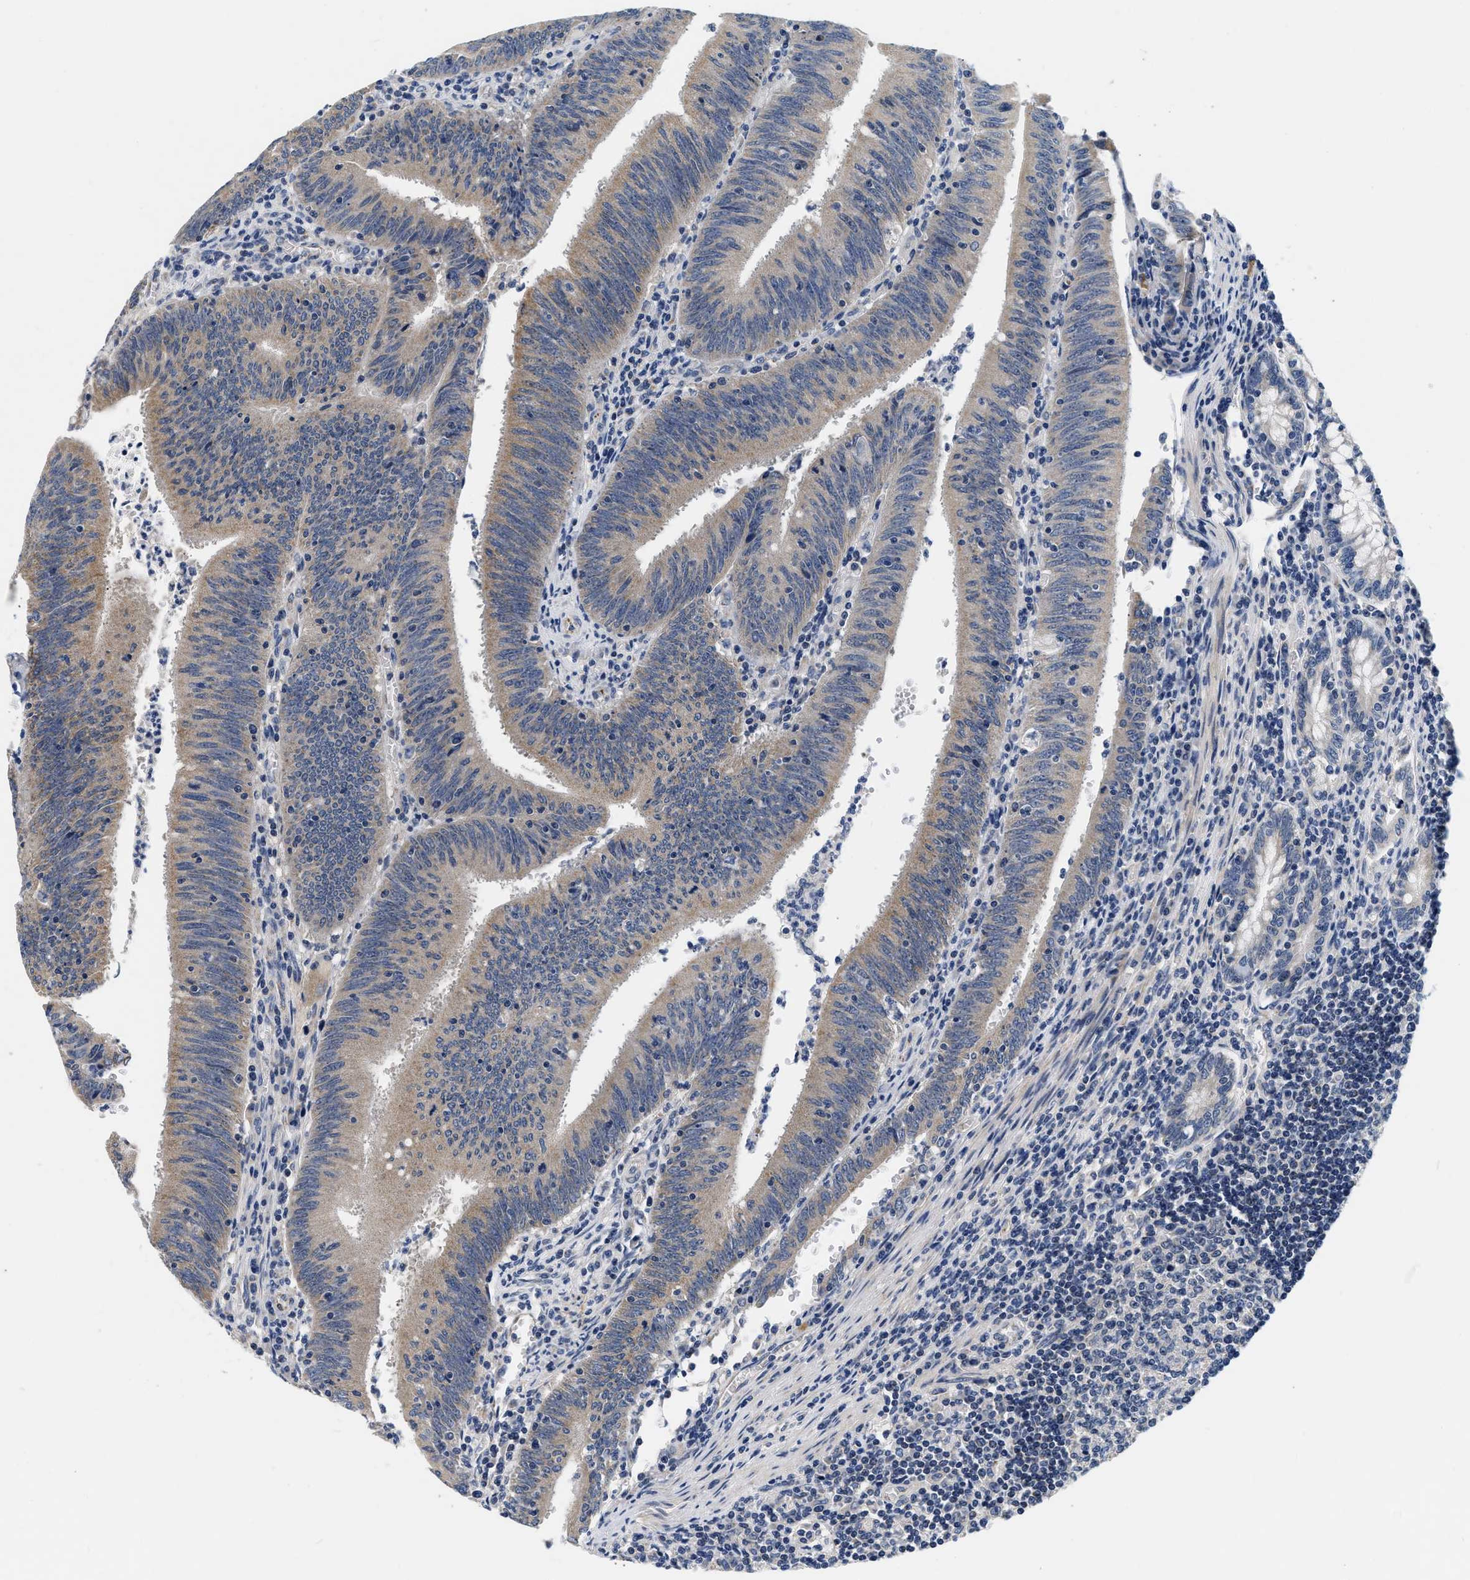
{"staining": {"intensity": "moderate", "quantity": ">75%", "location": "cytoplasmic/membranous"}, "tissue": "colorectal cancer", "cell_type": "Tumor cells", "image_type": "cancer", "snomed": [{"axis": "morphology", "description": "Normal tissue, NOS"}, {"axis": "morphology", "description": "Adenocarcinoma, NOS"}, {"axis": "topography", "description": "Rectum"}], "caption": "Immunohistochemistry micrograph of neoplastic tissue: human colorectal cancer stained using IHC demonstrates medium levels of moderate protein expression localized specifically in the cytoplasmic/membranous of tumor cells, appearing as a cytoplasmic/membranous brown color.", "gene": "PDP1", "patient": {"sex": "female", "age": 66}}